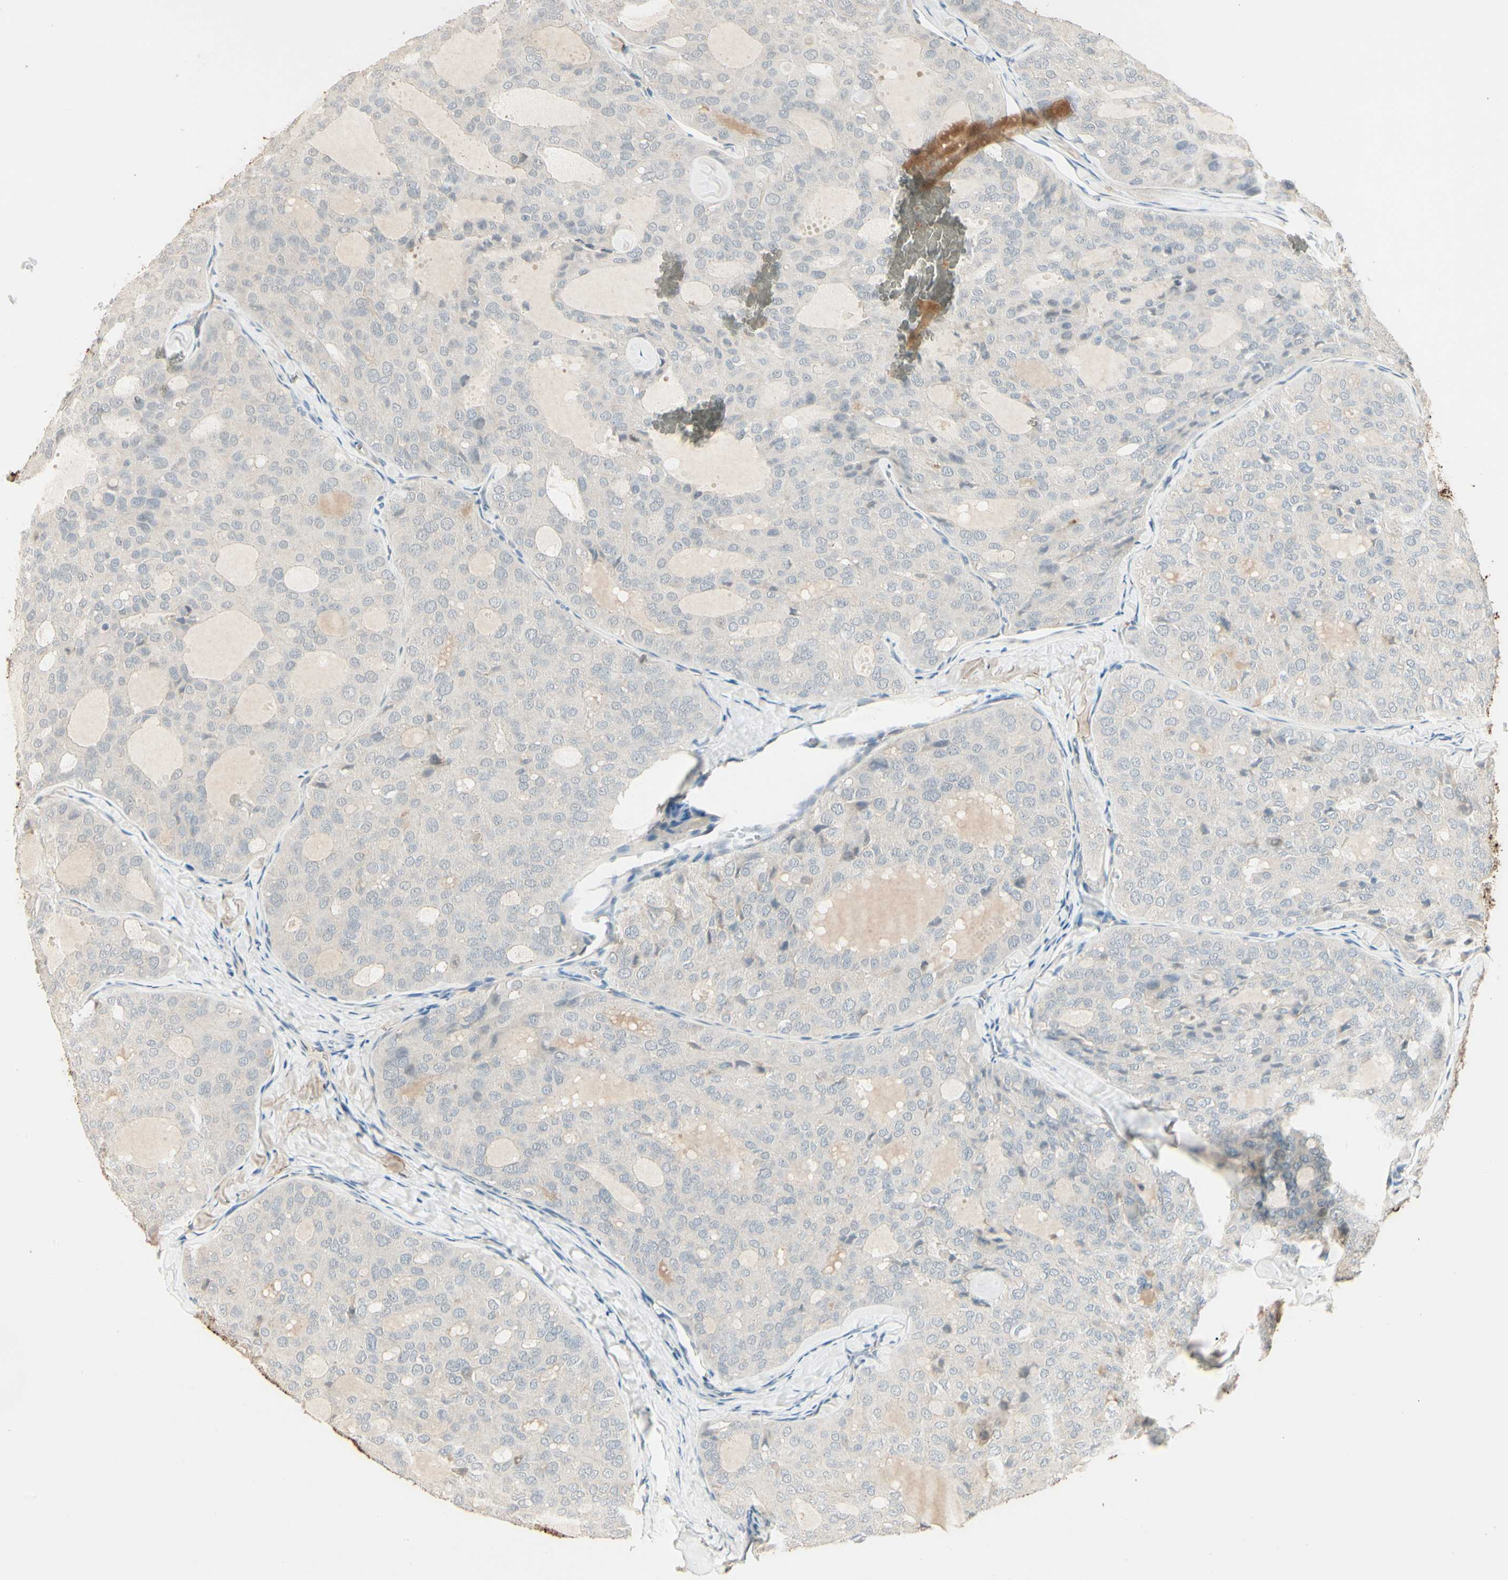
{"staining": {"intensity": "weak", "quantity": "<25%", "location": "cytoplasmic/membranous"}, "tissue": "thyroid cancer", "cell_type": "Tumor cells", "image_type": "cancer", "snomed": [{"axis": "morphology", "description": "Follicular adenoma carcinoma, NOS"}, {"axis": "topography", "description": "Thyroid gland"}], "caption": "Immunohistochemistry (IHC) of human thyroid cancer exhibits no staining in tumor cells.", "gene": "SKIL", "patient": {"sex": "male", "age": 75}}